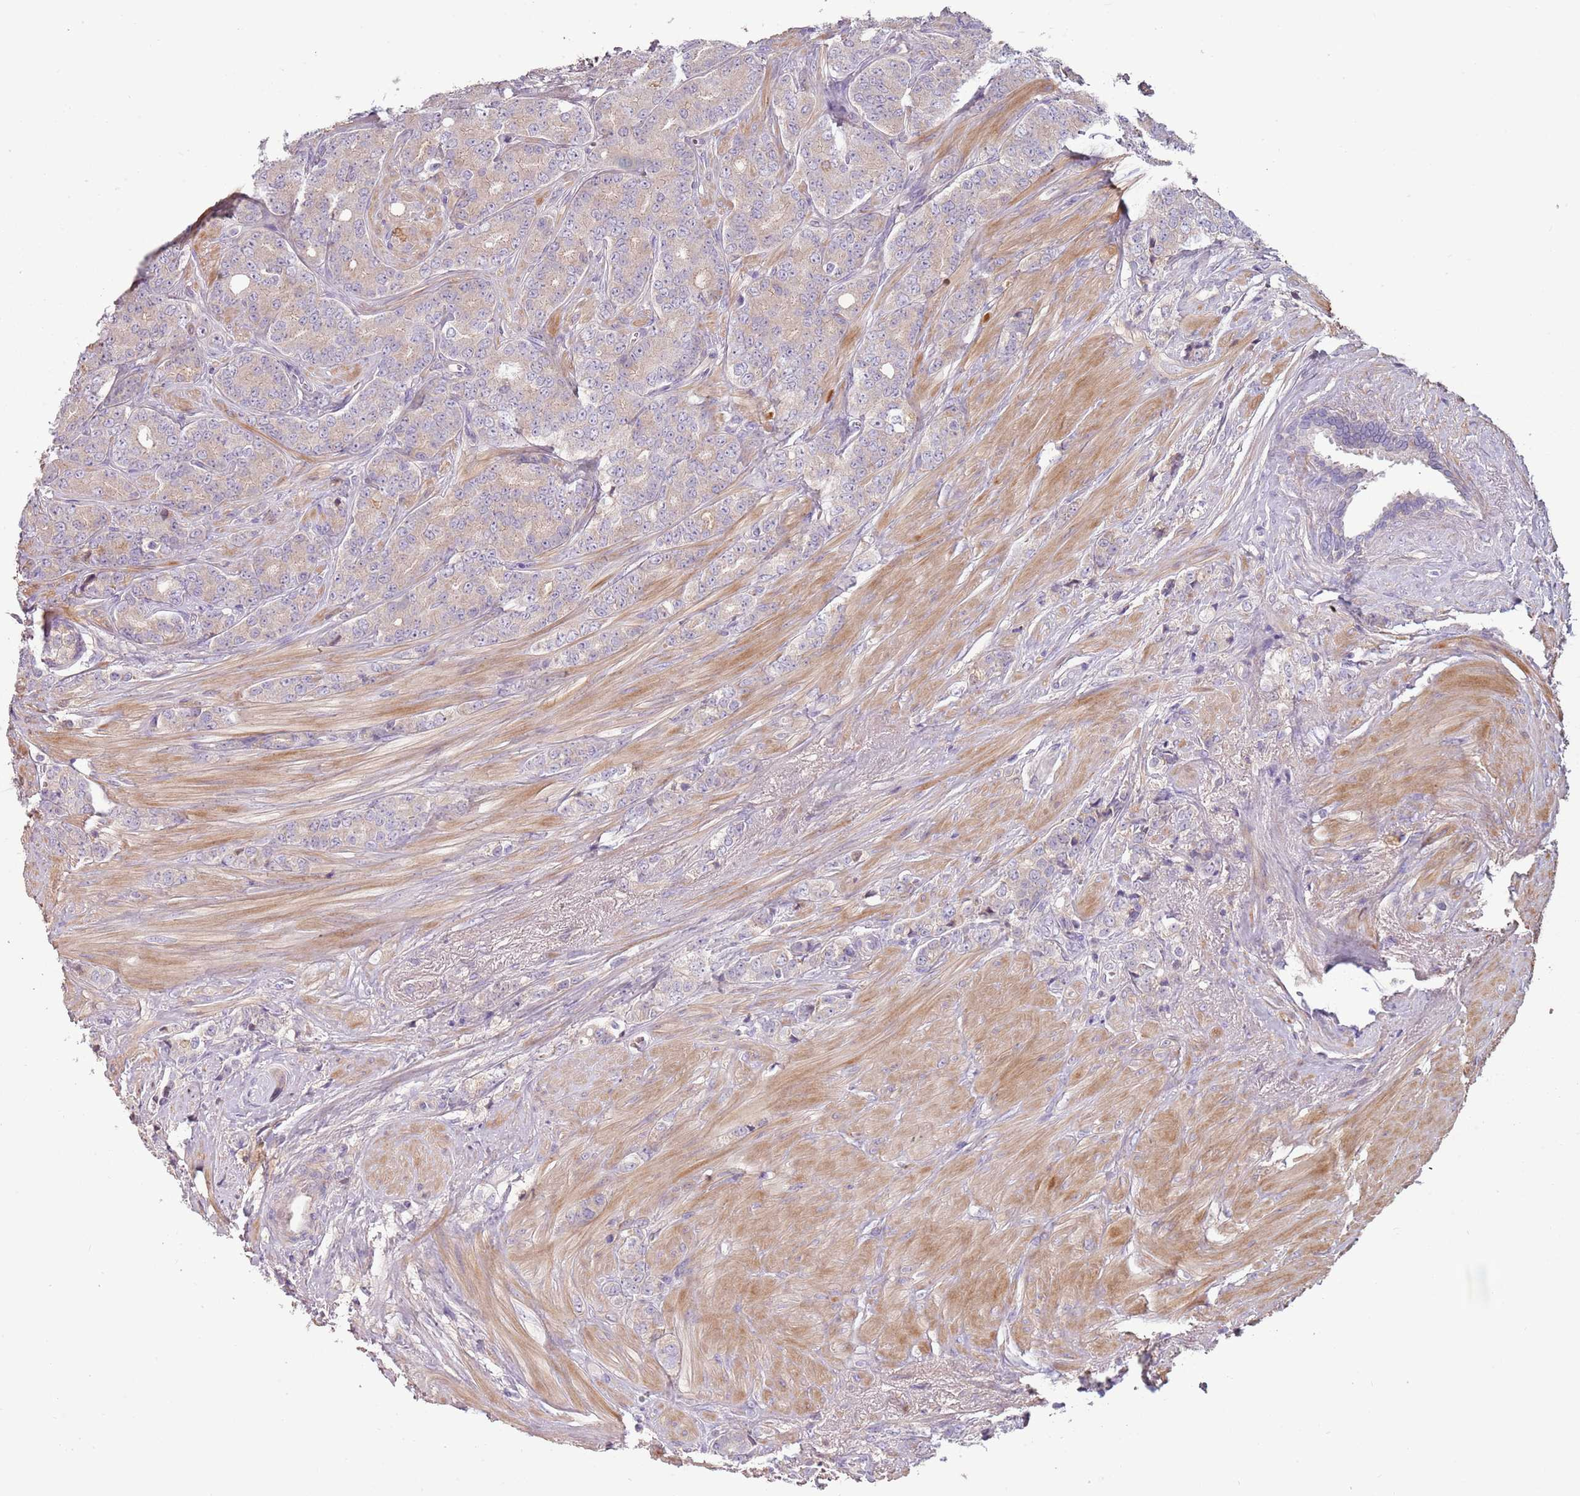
{"staining": {"intensity": "weak", "quantity": "<25%", "location": "cytoplasmic/membranous"}, "tissue": "prostate cancer", "cell_type": "Tumor cells", "image_type": "cancer", "snomed": [{"axis": "morphology", "description": "Adenocarcinoma, High grade"}, {"axis": "topography", "description": "Prostate"}], "caption": "Prostate cancer (adenocarcinoma (high-grade)) was stained to show a protein in brown. There is no significant expression in tumor cells.", "gene": "FECH", "patient": {"sex": "male", "age": 62}}